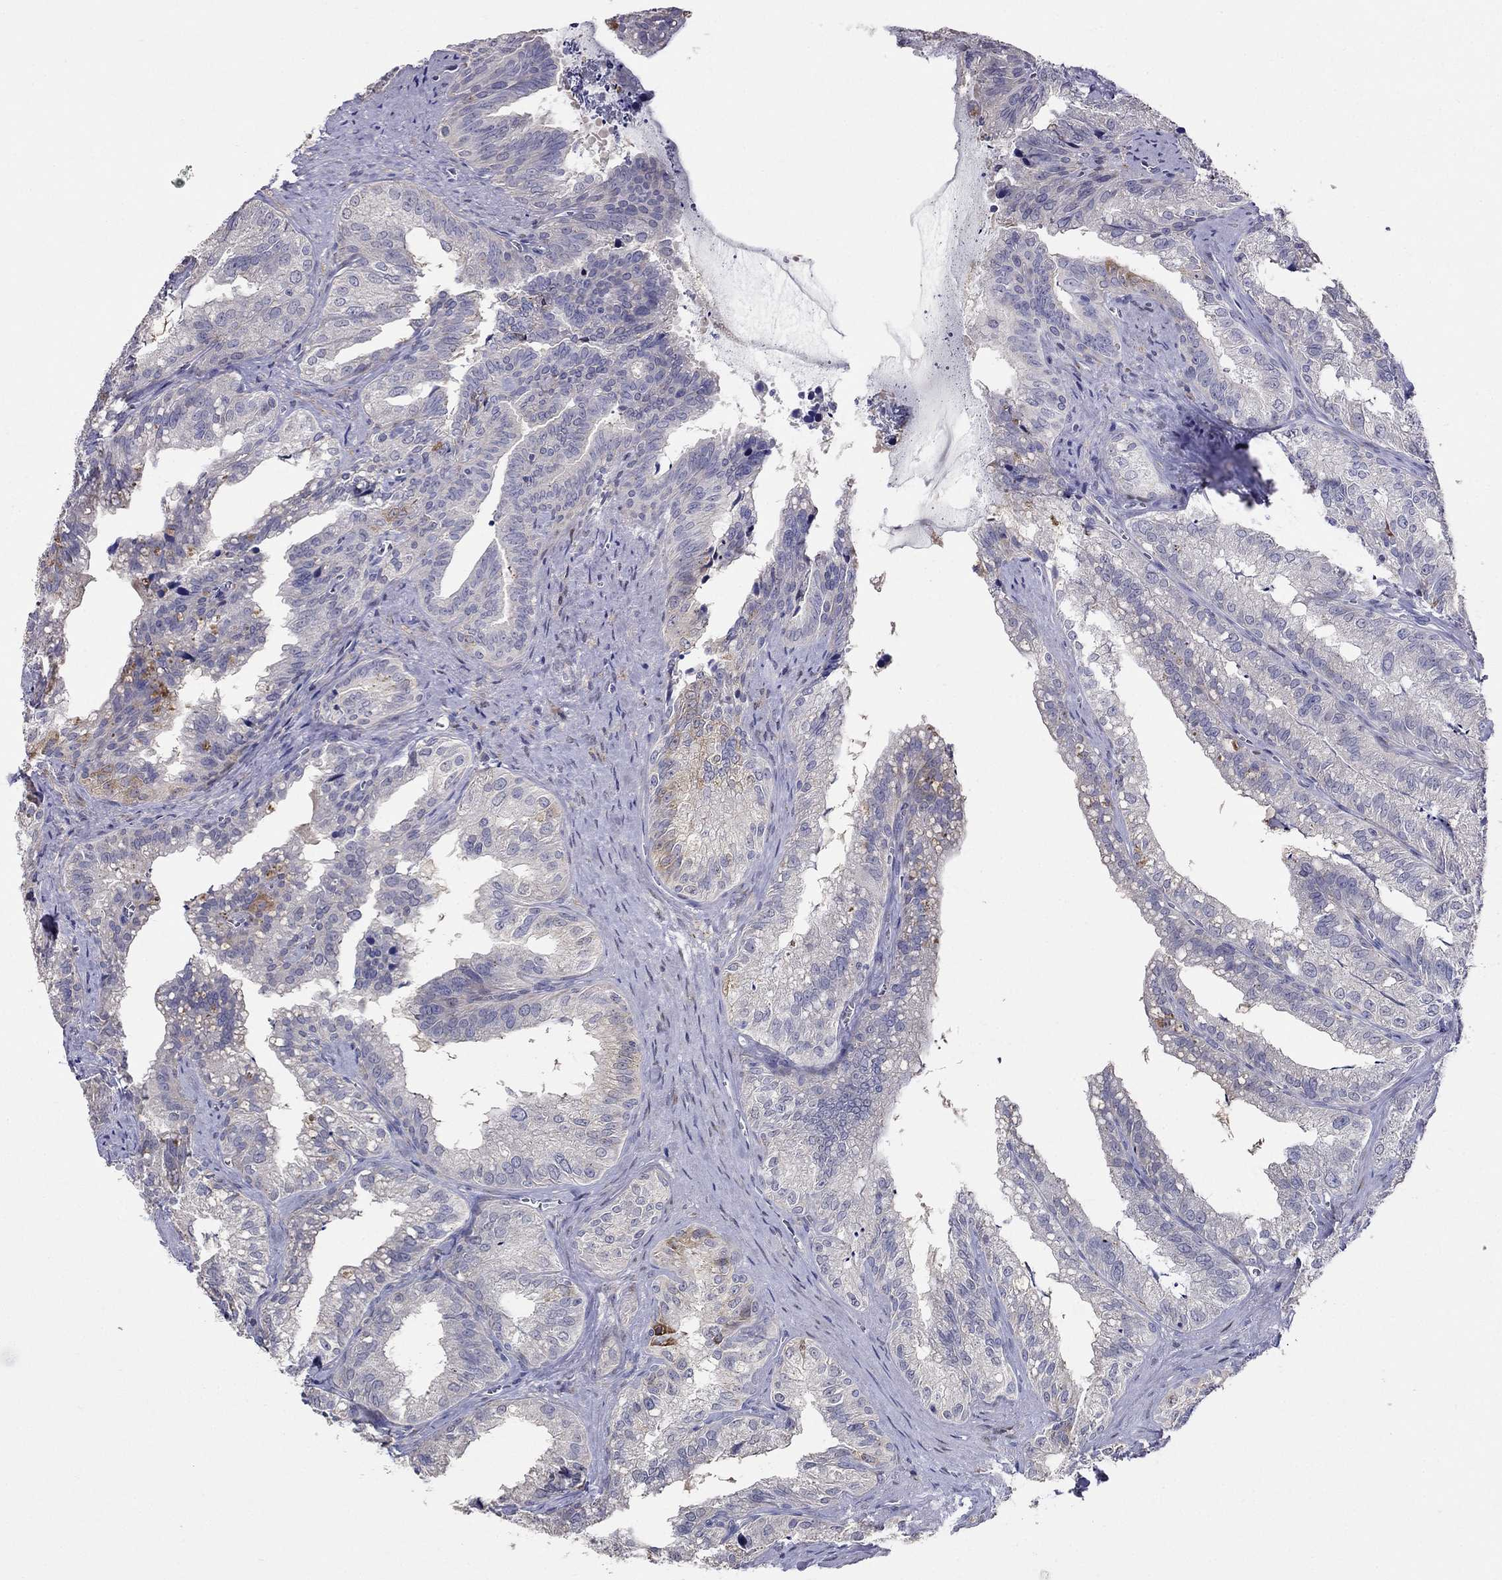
{"staining": {"intensity": "weak", "quantity": "<25%", "location": "cytoplasmic/membranous"}, "tissue": "seminal vesicle", "cell_type": "Glandular cells", "image_type": "normal", "snomed": [{"axis": "morphology", "description": "Normal tissue, NOS"}, {"axis": "topography", "description": "Seminal veicle"}], "caption": "A high-resolution photomicrograph shows IHC staining of unremarkable seminal vesicle, which displays no significant expression in glandular cells.", "gene": "MAGEB4", "patient": {"sex": "male", "age": 57}}